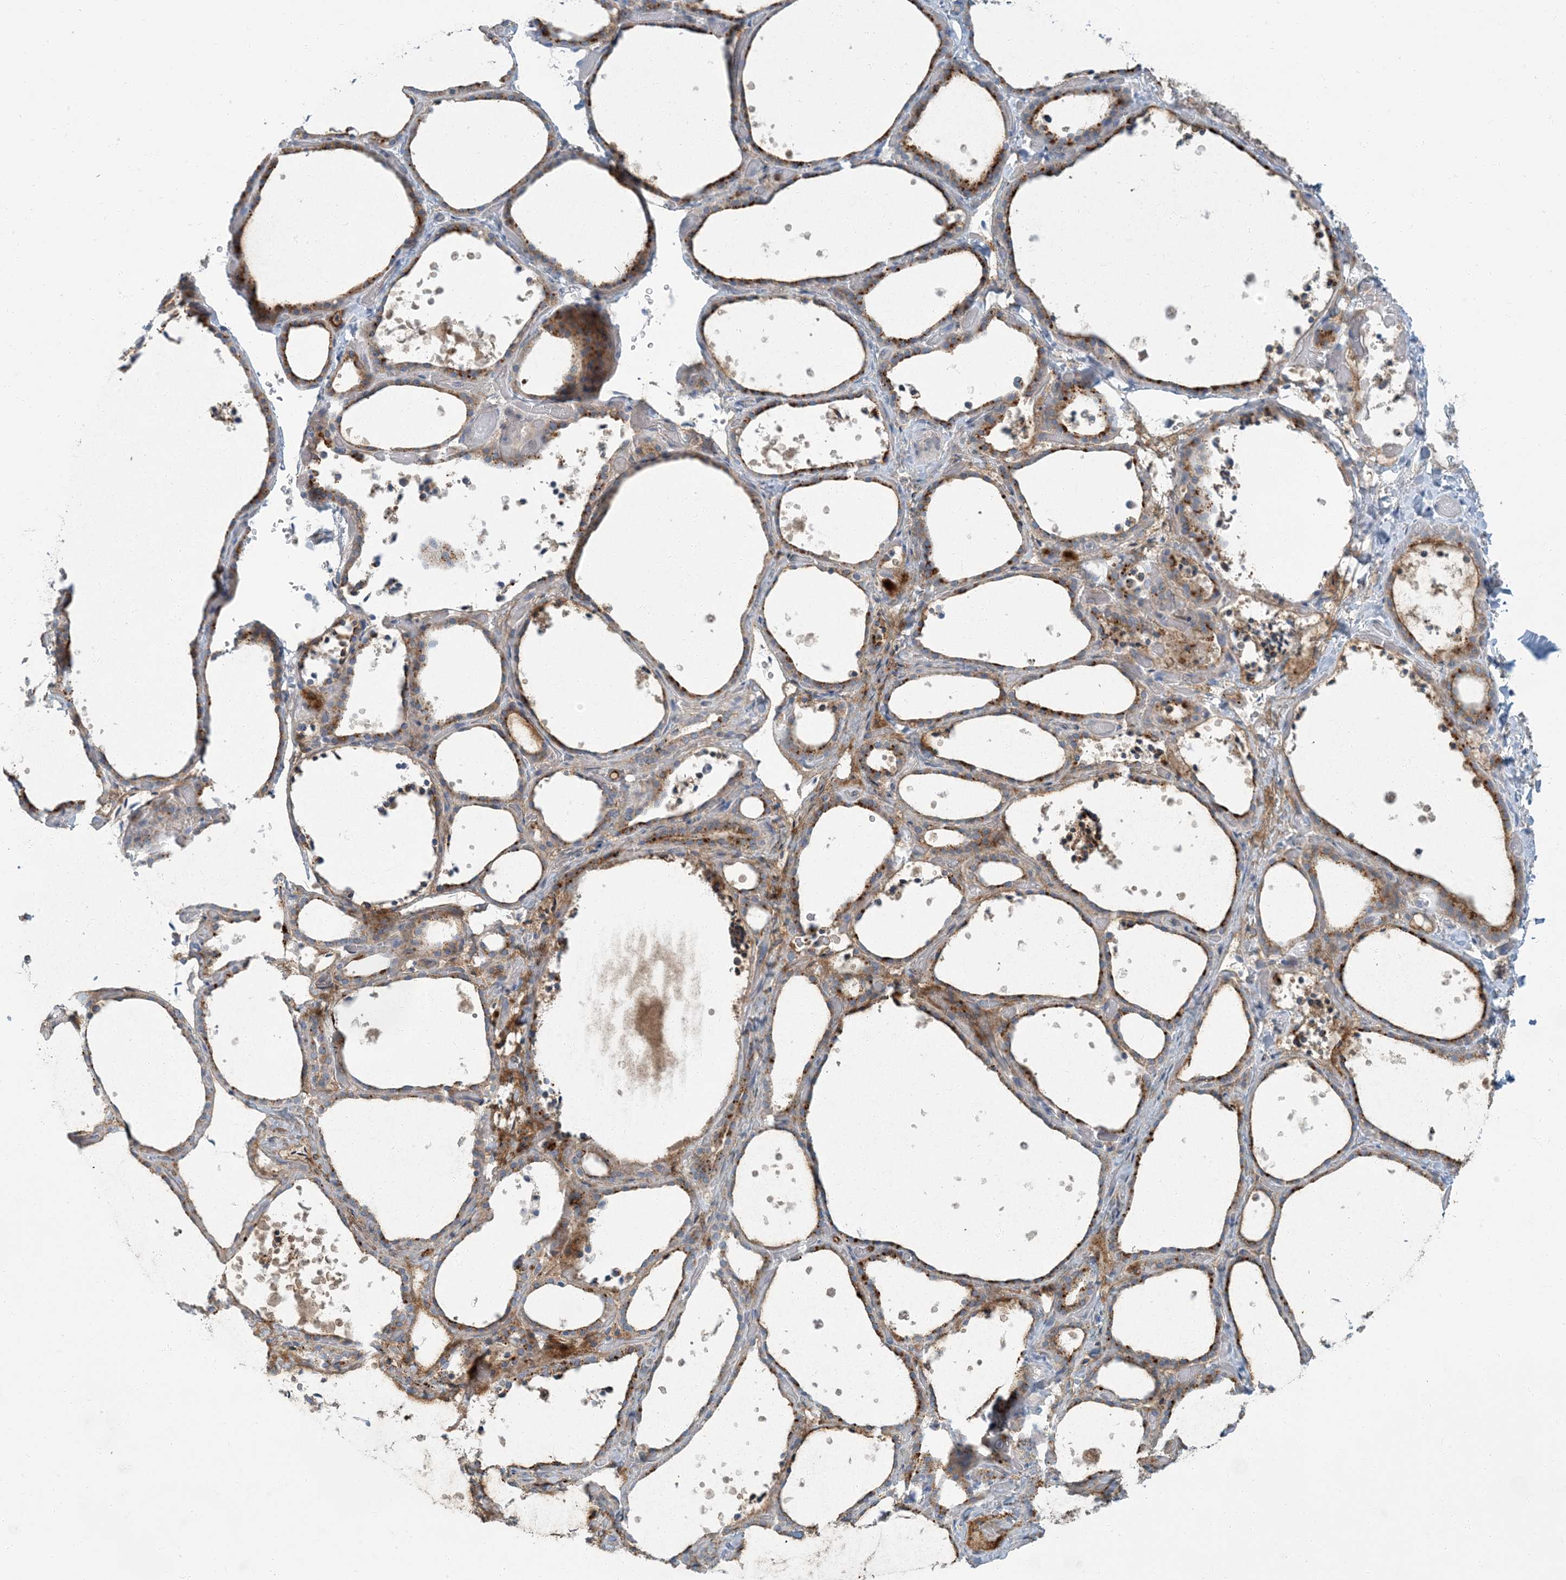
{"staining": {"intensity": "moderate", "quantity": "25%-75%", "location": "cytoplasmic/membranous"}, "tissue": "thyroid gland", "cell_type": "Glandular cells", "image_type": "normal", "snomed": [{"axis": "morphology", "description": "Normal tissue, NOS"}, {"axis": "topography", "description": "Thyroid gland"}], "caption": "Immunohistochemistry micrograph of unremarkable human thyroid gland stained for a protein (brown), which displays medium levels of moderate cytoplasmic/membranous positivity in about 25%-75% of glandular cells.", "gene": "EPHA4", "patient": {"sex": "female", "age": 44}}